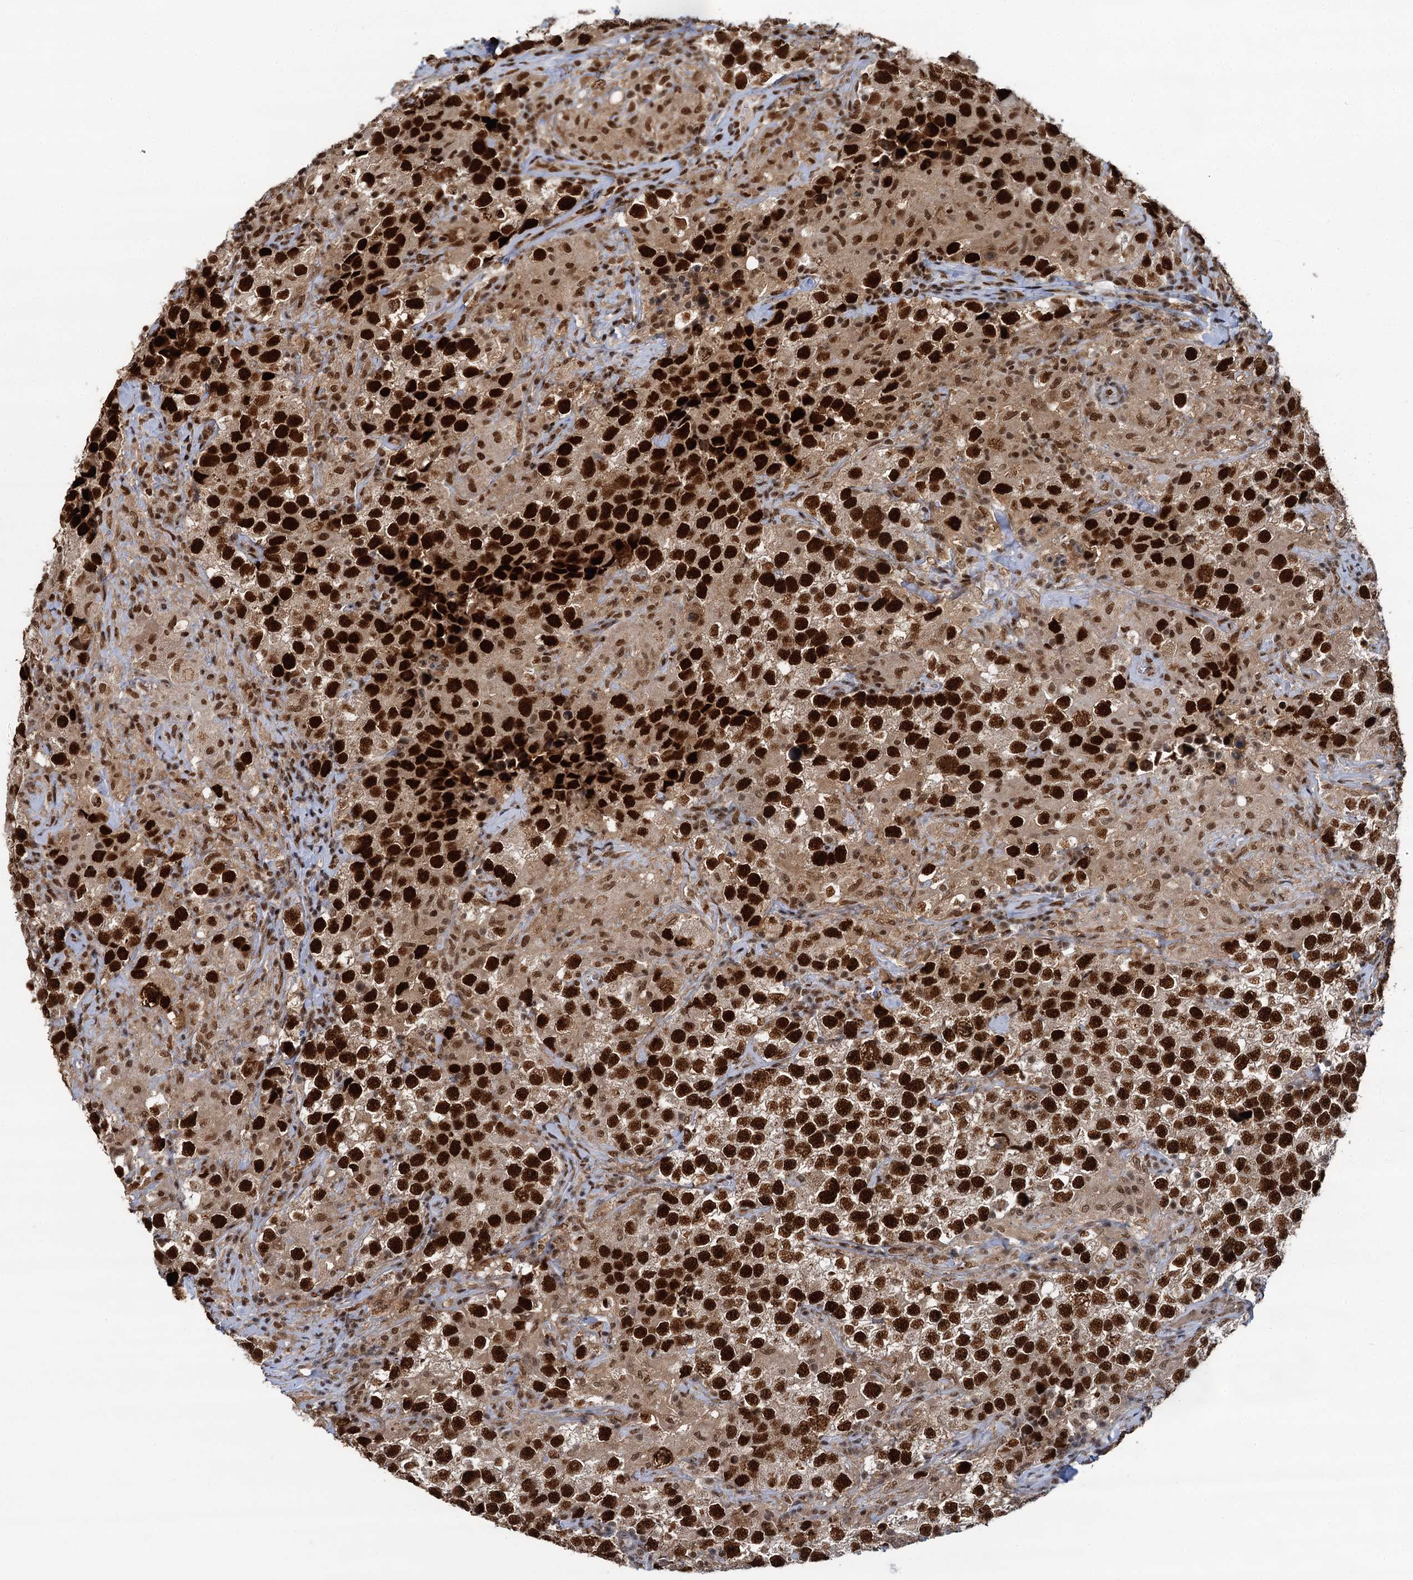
{"staining": {"intensity": "strong", "quantity": ">75%", "location": "nuclear"}, "tissue": "testis cancer", "cell_type": "Tumor cells", "image_type": "cancer", "snomed": [{"axis": "morphology", "description": "Seminoma, NOS"}, {"axis": "topography", "description": "Testis"}], "caption": "Strong nuclear expression is appreciated in approximately >75% of tumor cells in seminoma (testis).", "gene": "PPHLN1", "patient": {"sex": "male", "age": 46}}